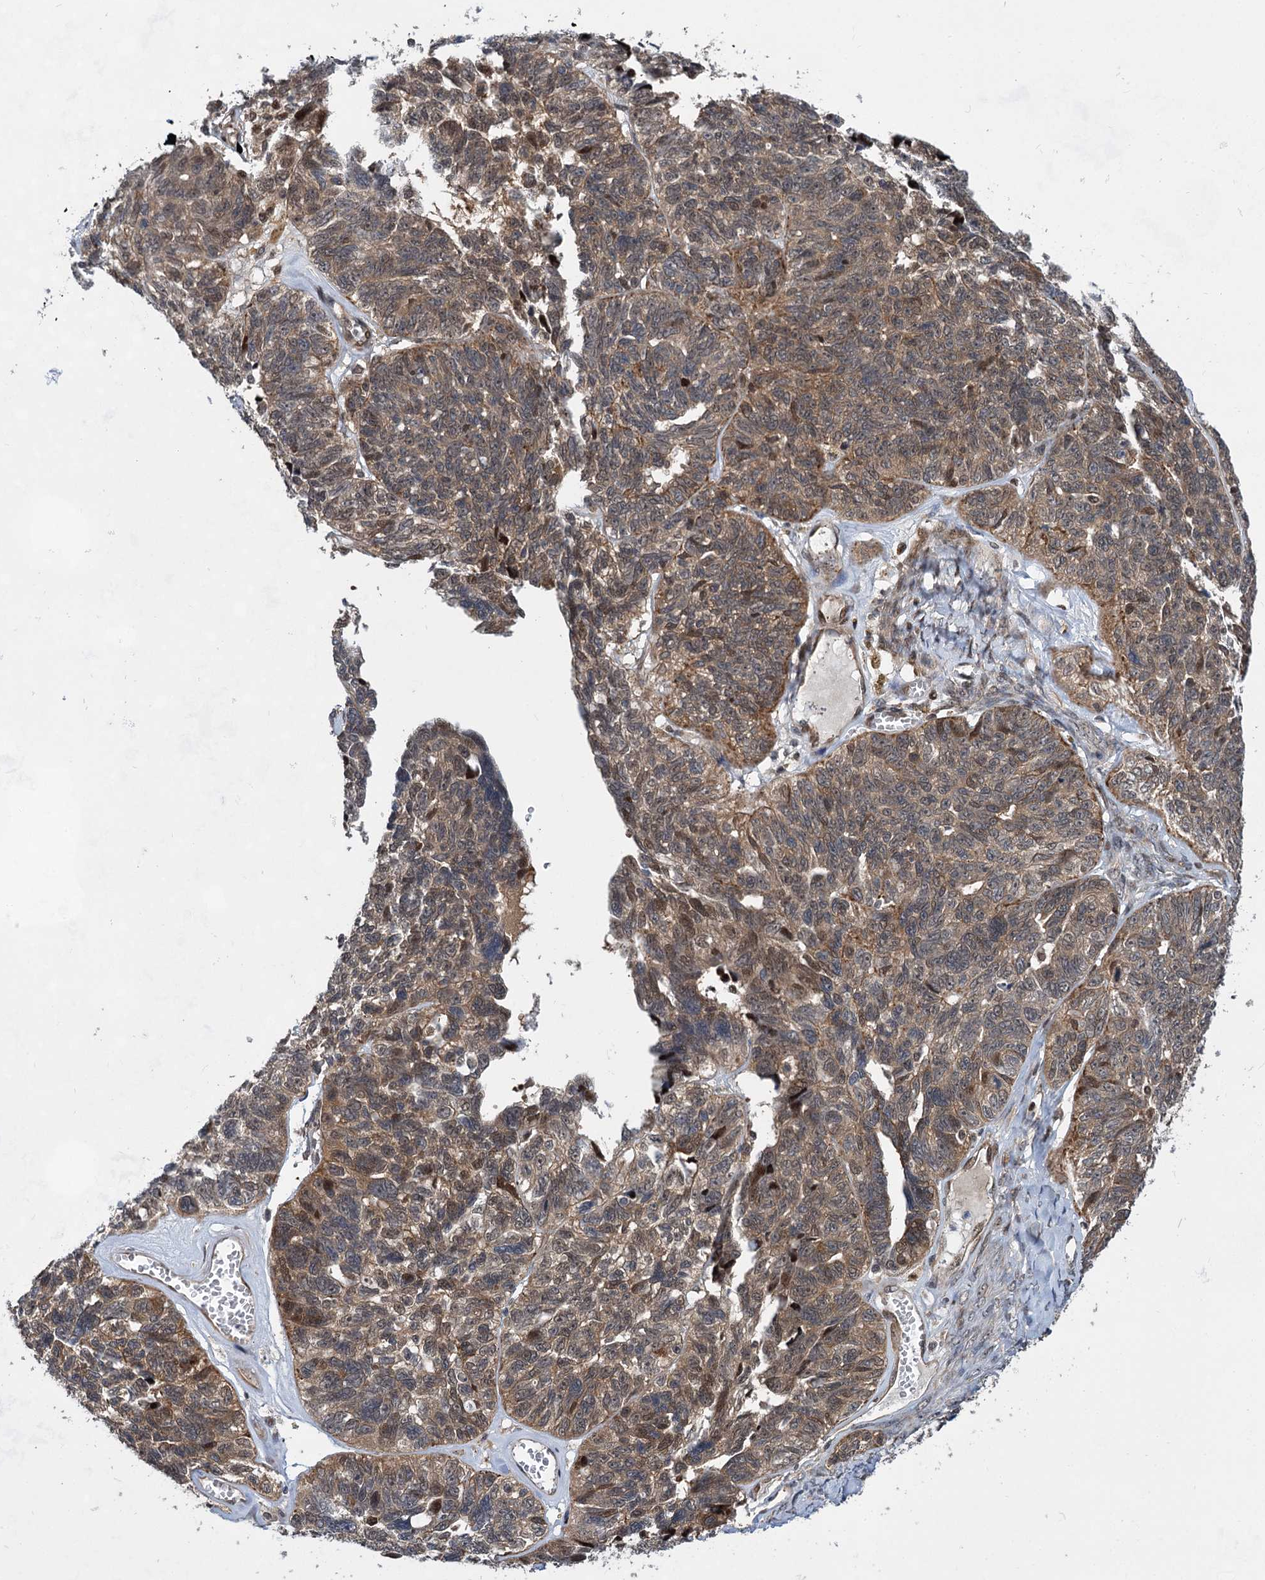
{"staining": {"intensity": "moderate", "quantity": ">75%", "location": "cytoplasmic/membranous,nuclear"}, "tissue": "ovarian cancer", "cell_type": "Tumor cells", "image_type": "cancer", "snomed": [{"axis": "morphology", "description": "Cystadenocarcinoma, serous, NOS"}, {"axis": "topography", "description": "Ovary"}], "caption": "Immunohistochemistry (IHC) image of ovarian serous cystadenocarcinoma stained for a protein (brown), which demonstrates medium levels of moderate cytoplasmic/membranous and nuclear positivity in about >75% of tumor cells.", "gene": "GPBP1", "patient": {"sex": "female", "age": 79}}